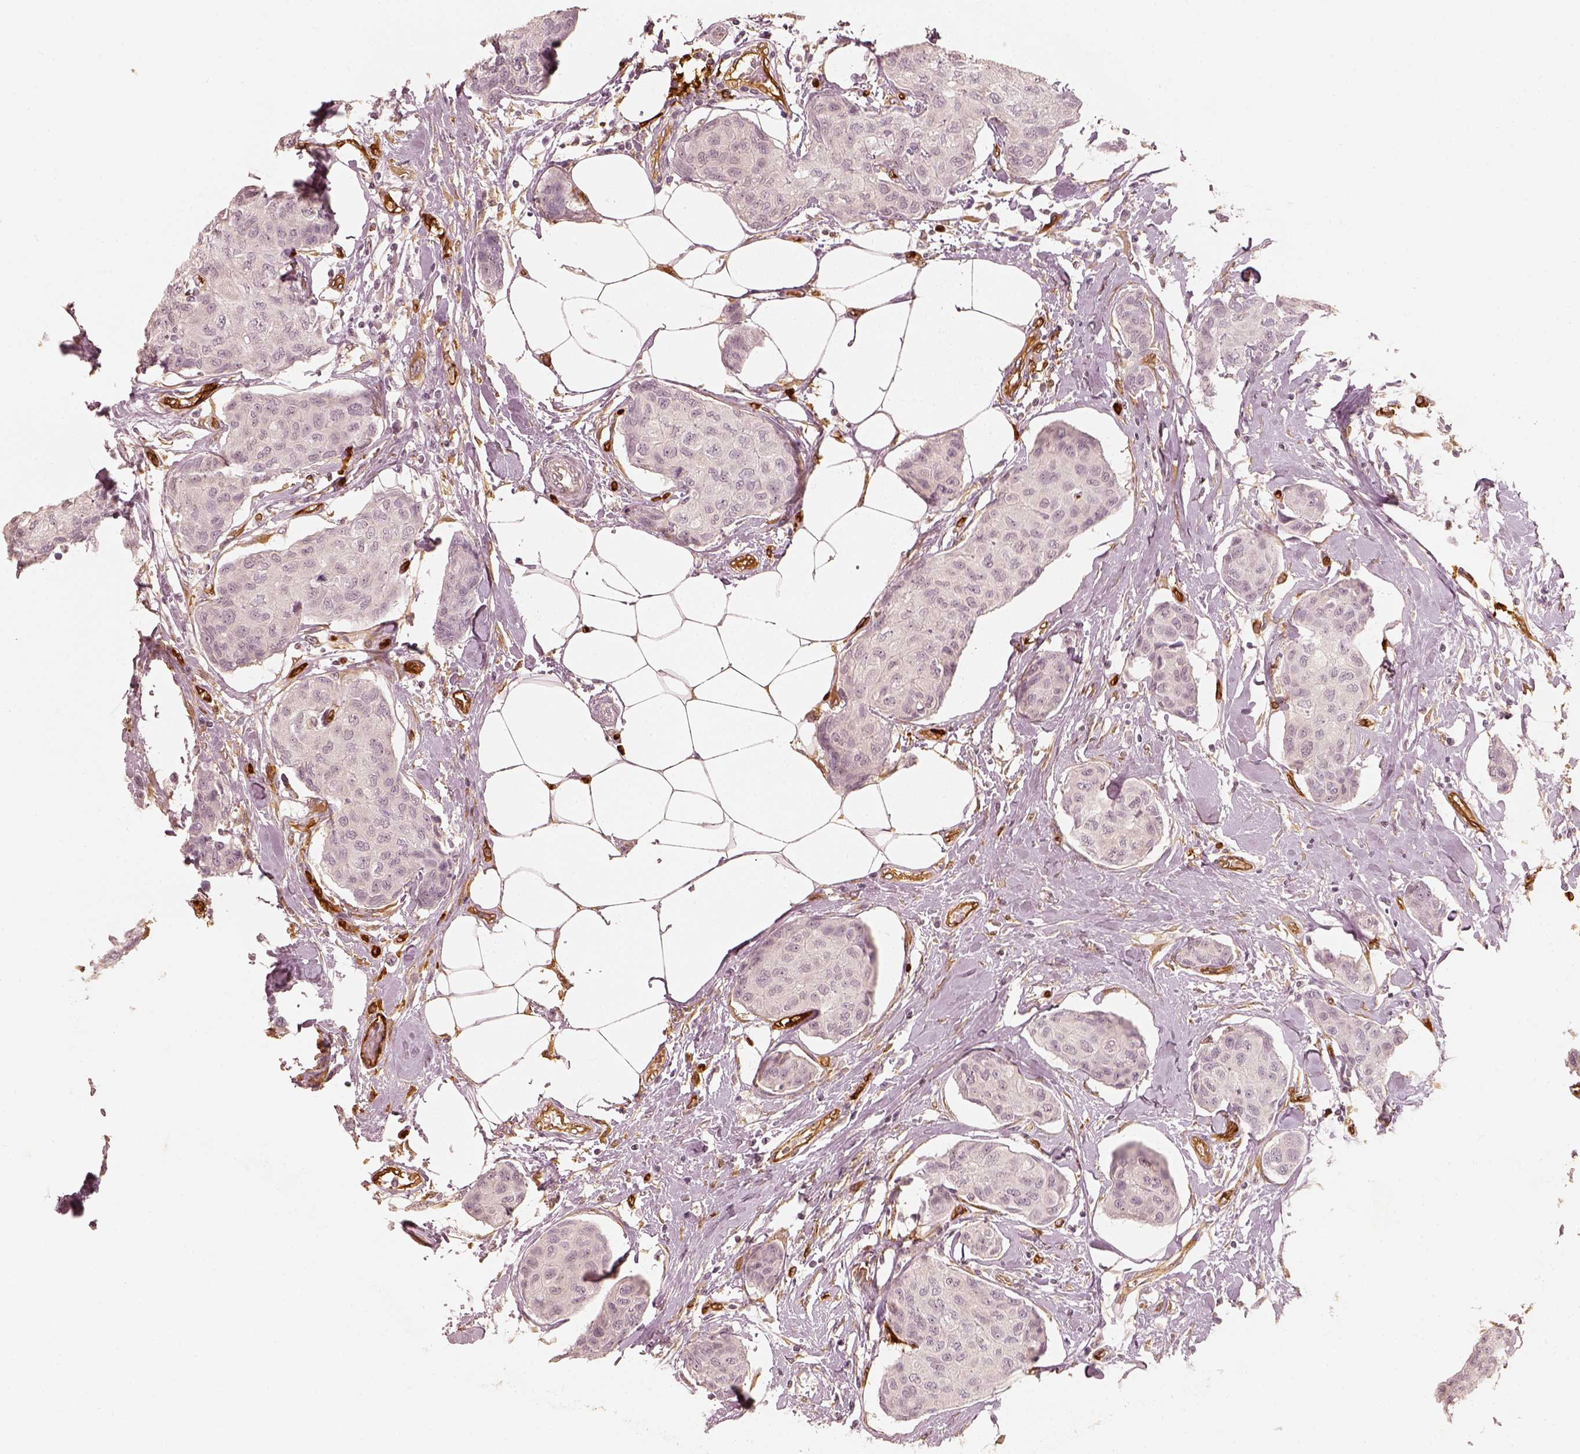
{"staining": {"intensity": "negative", "quantity": "none", "location": "none"}, "tissue": "breast cancer", "cell_type": "Tumor cells", "image_type": "cancer", "snomed": [{"axis": "morphology", "description": "Duct carcinoma"}, {"axis": "topography", "description": "Breast"}], "caption": "A histopathology image of human breast invasive ductal carcinoma is negative for staining in tumor cells.", "gene": "FSCN1", "patient": {"sex": "female", "age": 80}}